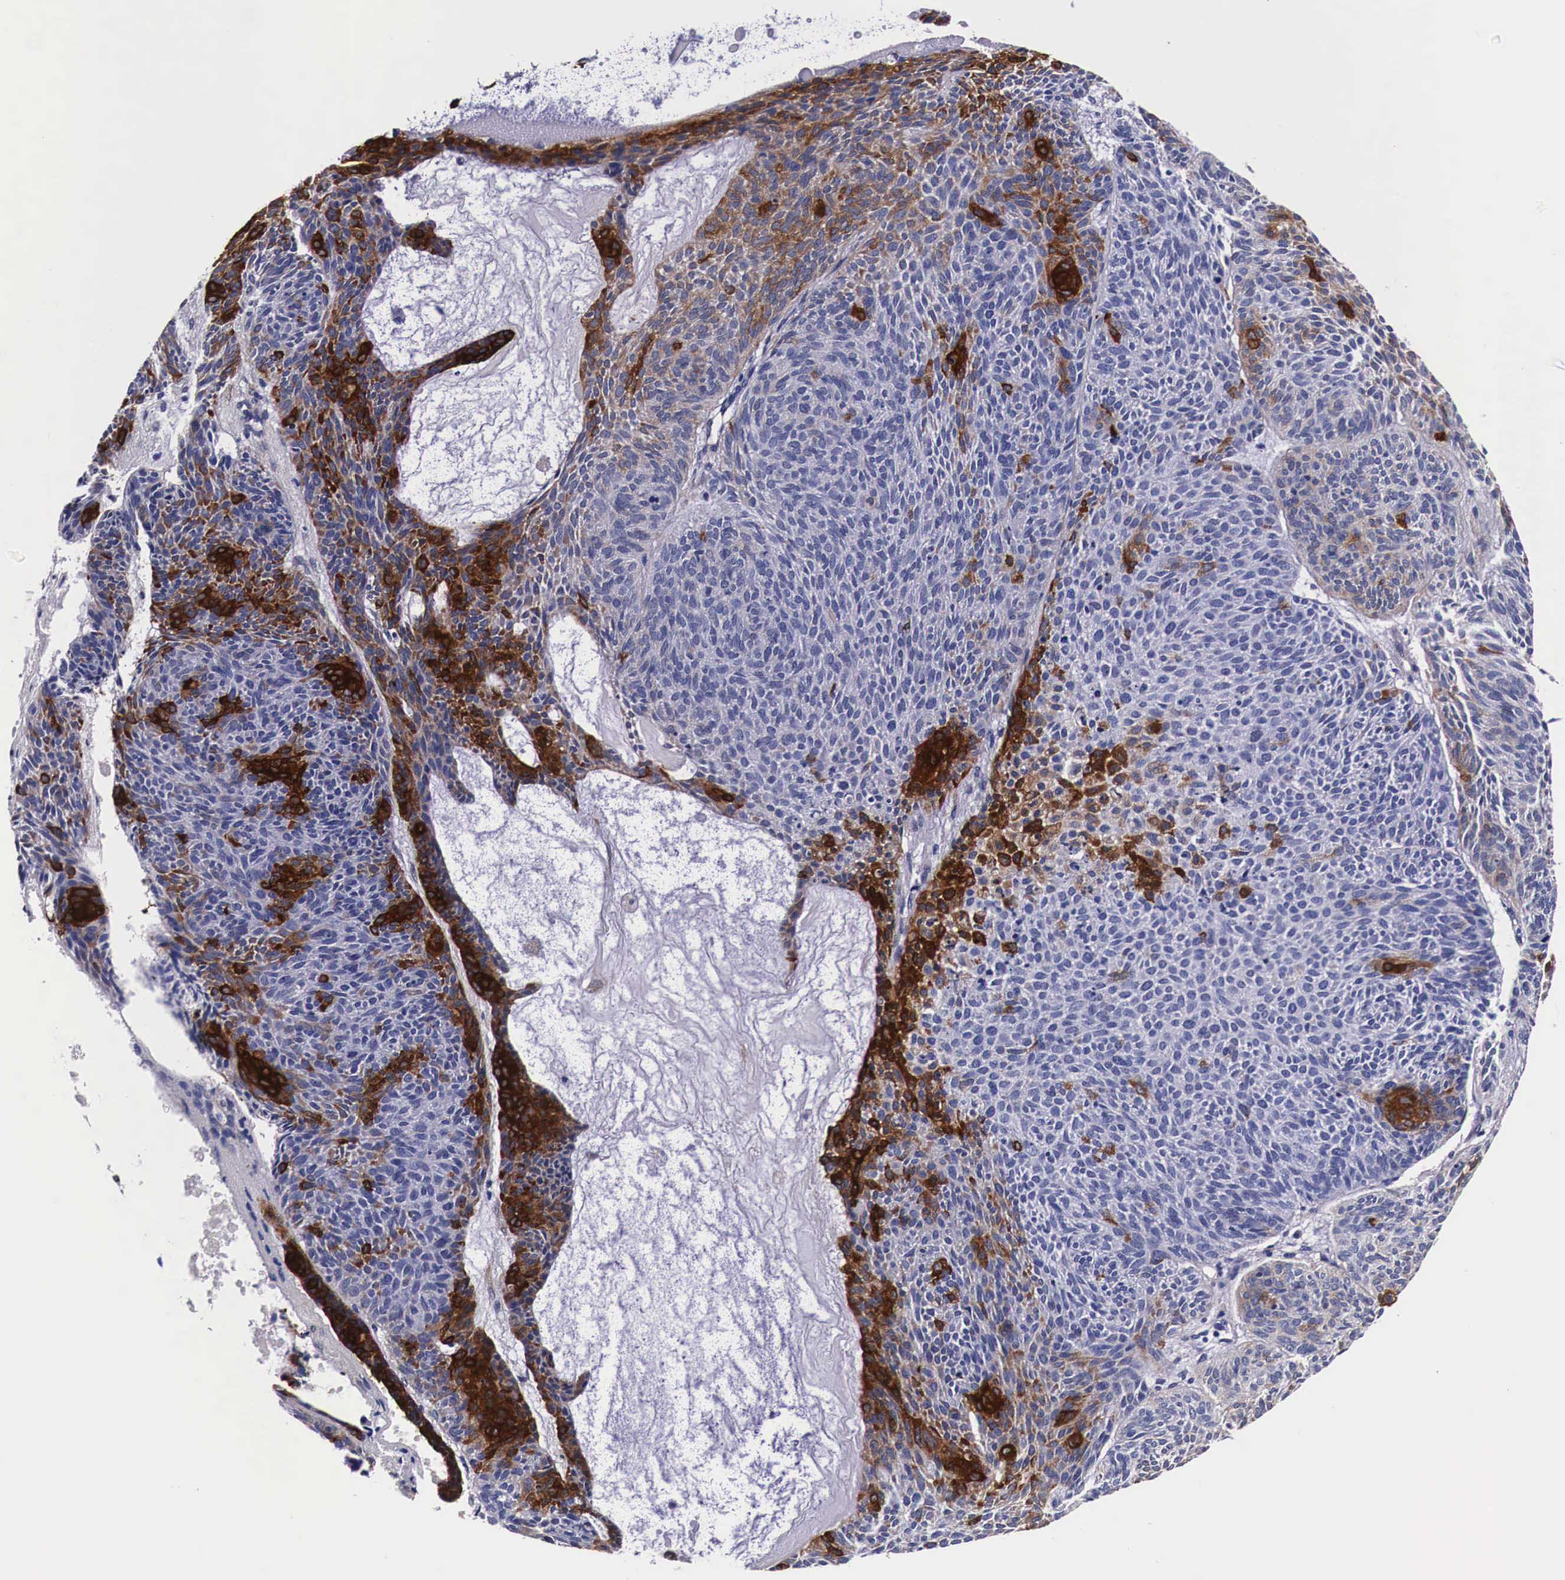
{"staining": {"intensity": "strong", "quantity": "<25%", "location": "cytoplasmic/membranous"}, "tissue": "skin cancer", "cell_type": "Tumor cells", "image_type": "cancer", "snomed": [{"axis": "morphology", "description": "Basal cell carcinoma"}, {"axis": "topography", "description": "Skin"}], "caption": "This is a photomicrograph of immunohistochemistry (IHC) staining of basal cell carcinoma (skin), which shows strong expression in the cytoplasmic/membranous of tumor cells.", "gene": "HSPB1", "patient": {"sex": "male", "age": 84}}